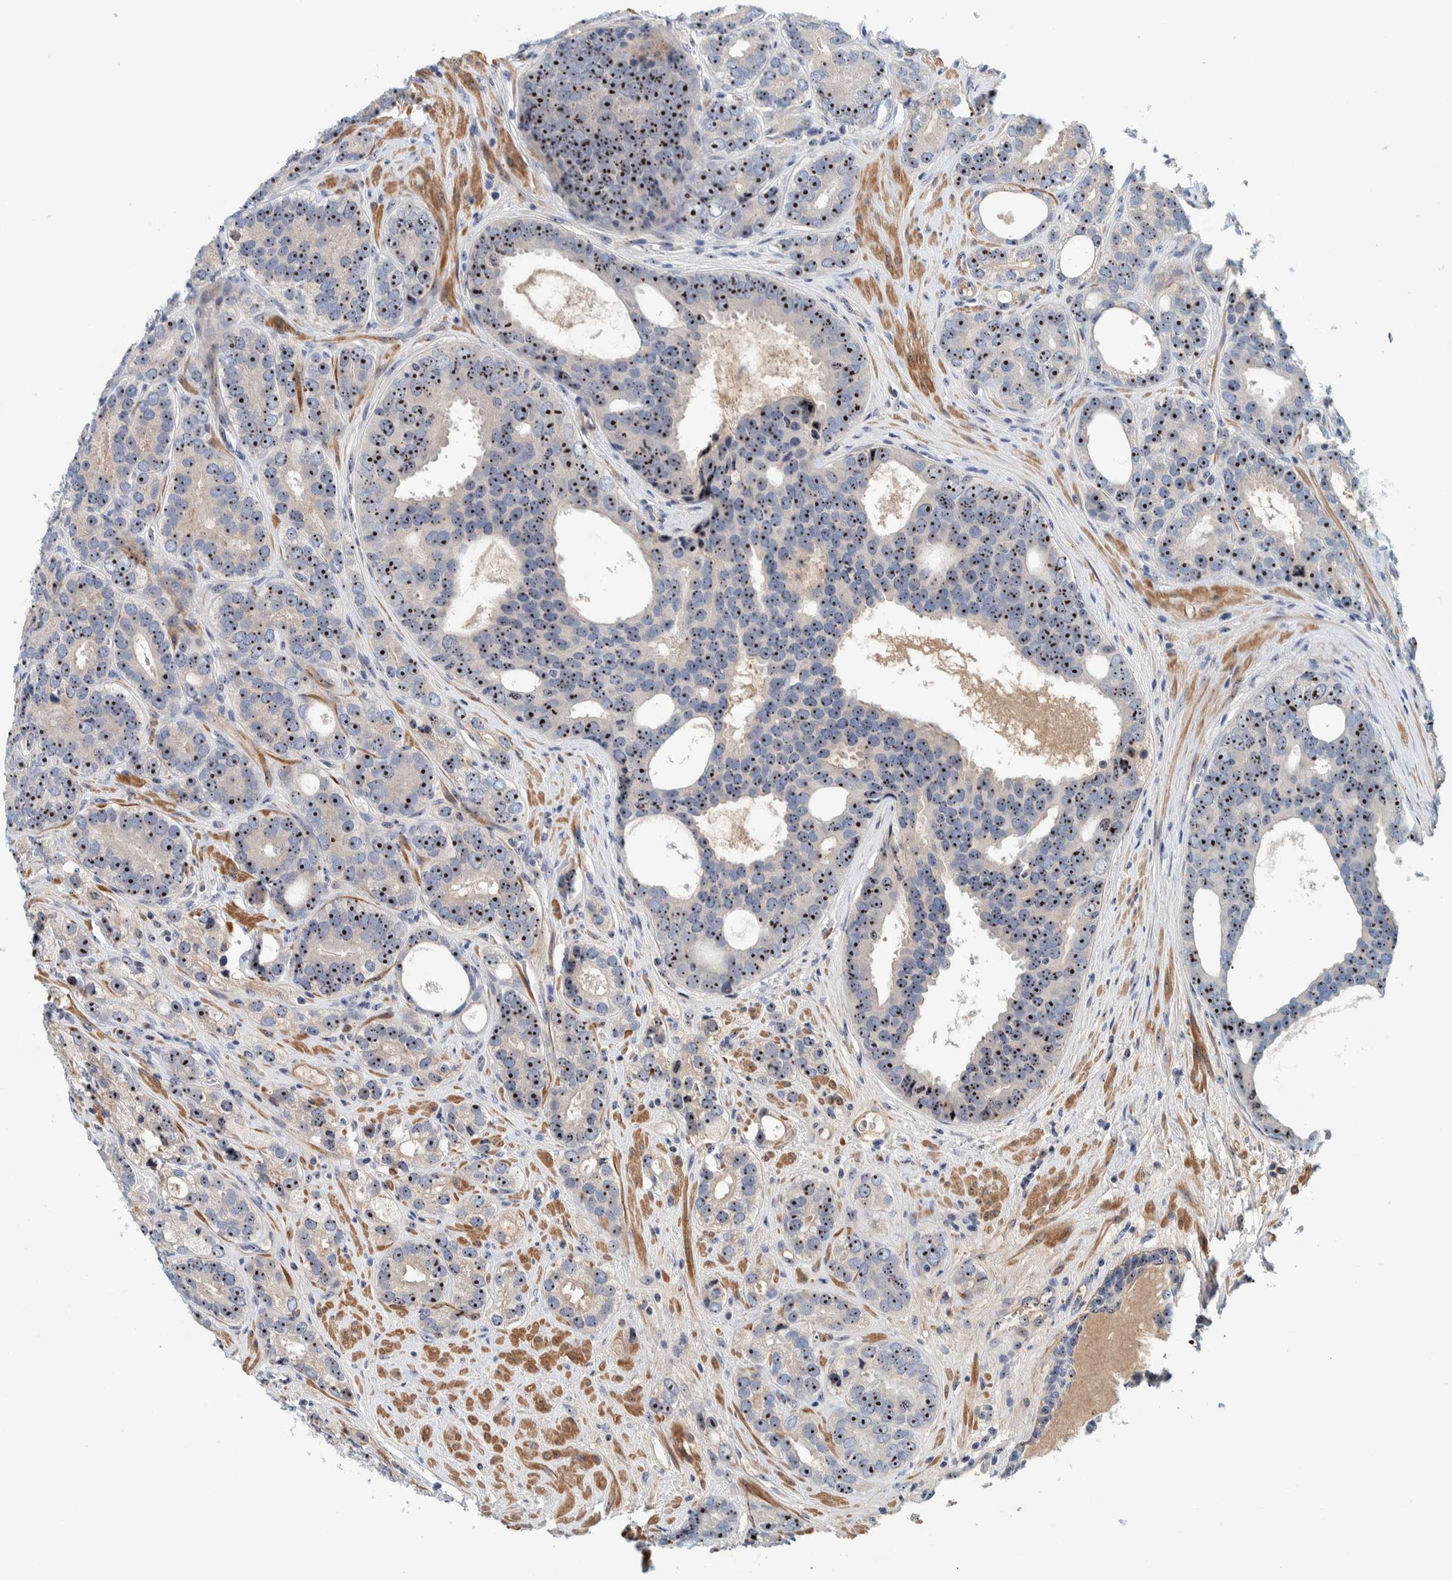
{"staining": {"intensity": "strong", "quantity": ">75%", "location": "nuclear"}, "tissue": "prostate cancer", "cell_type": "Tumor cells", "image_type": "cancer", "snomed": [{"axis": "morphology", "description": "Adenocarcinoma, High grade"}, {"axis": "topography", "description": "Prostate"}], "caption": "IHC of human adenocarcinoma (high-grade) (prostate) displays high levels of strong nuclear positivity in approximately >75% of tumor cells.", "gene": "NOL11", "patient": {"sex": "male", "age": 56}}